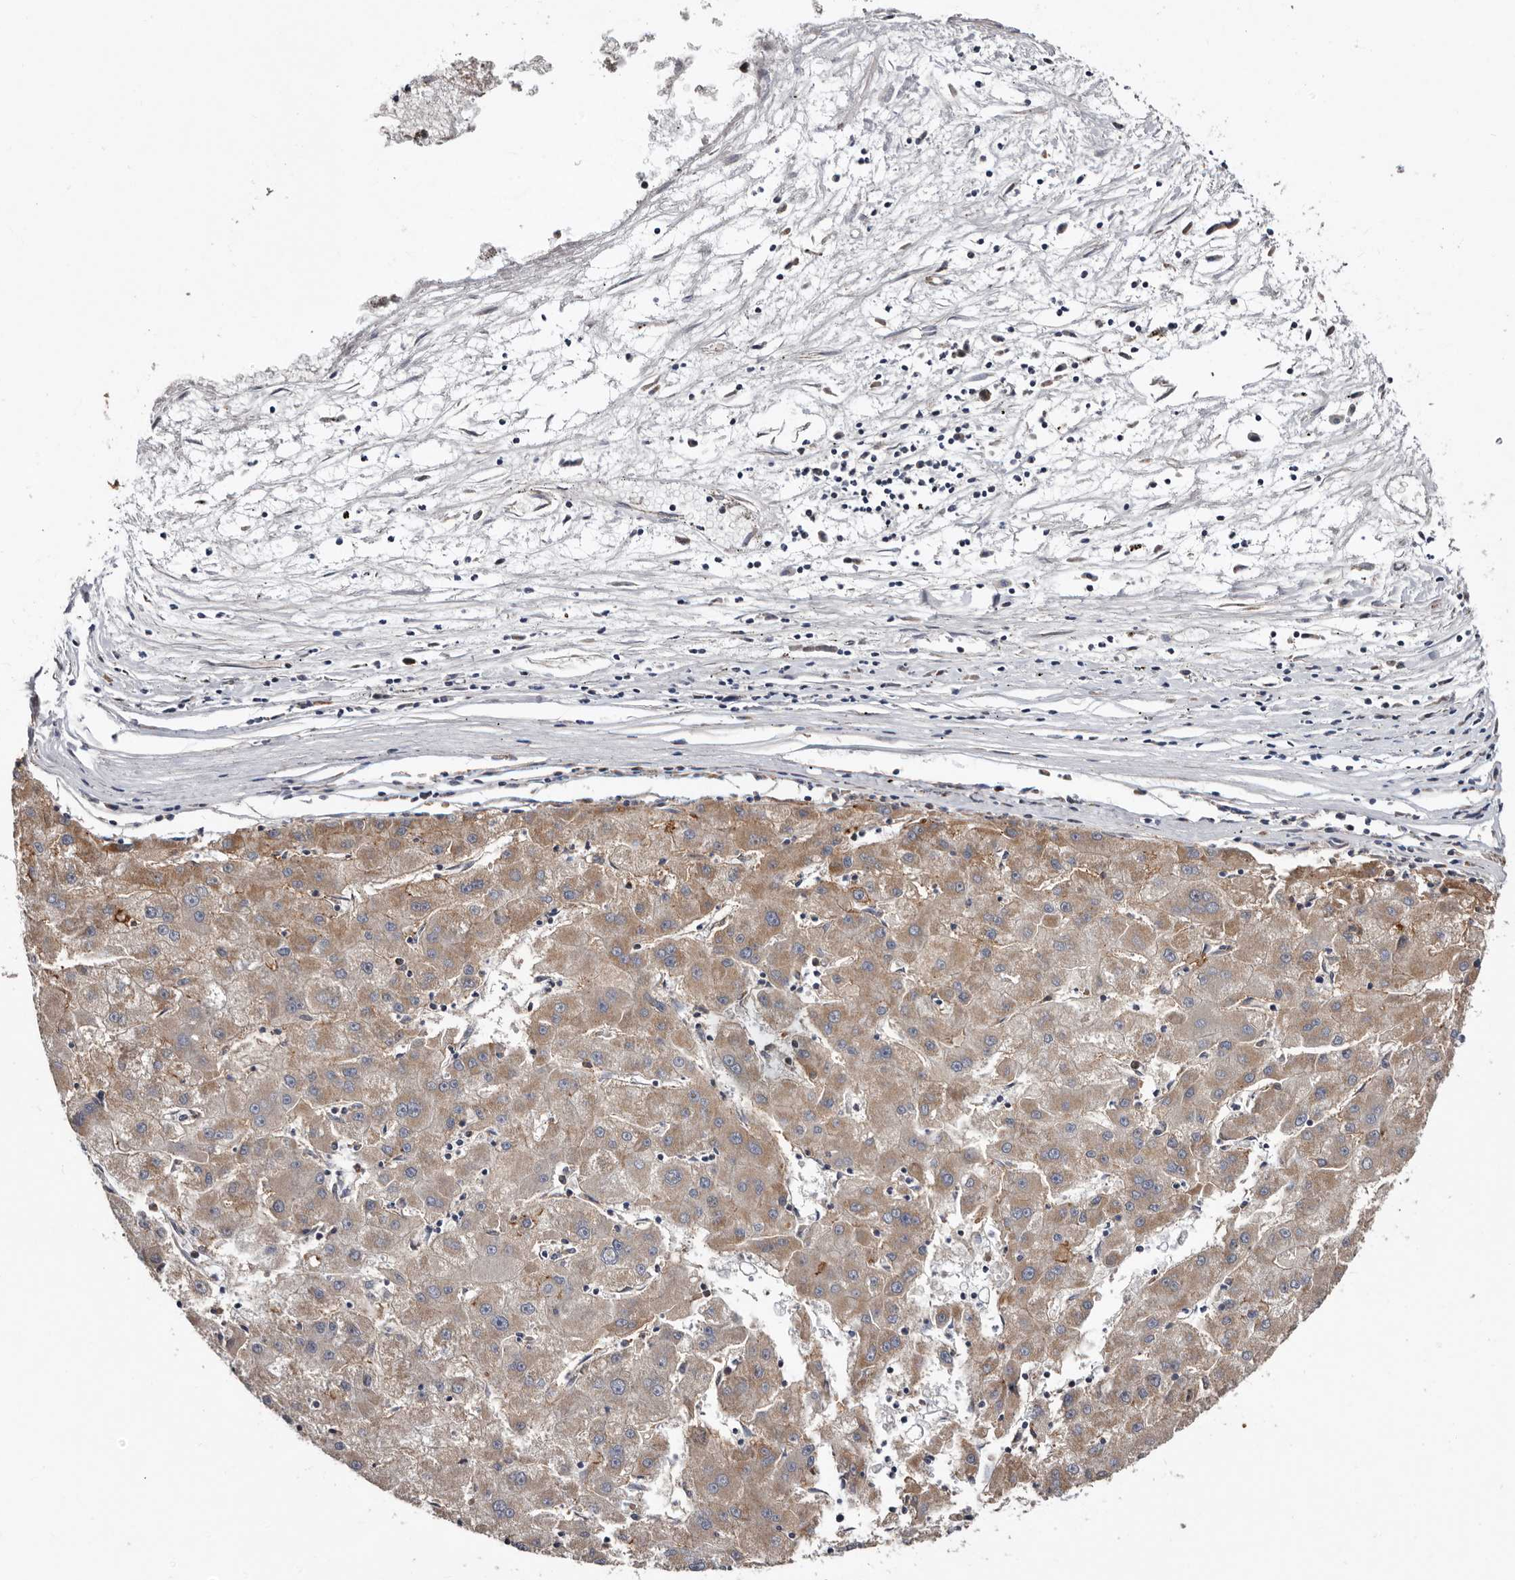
{"staining": {"intensity": "weak", "quantity": ">75%", "location": "cytoplasmic/membranous"}, "tissue": "liver cancer", "cell_type": "Tumor cells", "image_type": "cancer", "snomed": [{"axis": "morphology", "description": "Carcinoma, Hepatocellular, NOS"}, {"axis": "topography", "description": "Liver"}], "caption": "This photomicrograph demonstrates immunohistochemistry (IHC) staining of liver cancer, with low weak cytoplasmic/membranous expression in approximately >75% of tumor cells.", "gene": "MRPL18", "patient": {"sex": "male", "age": 72}}